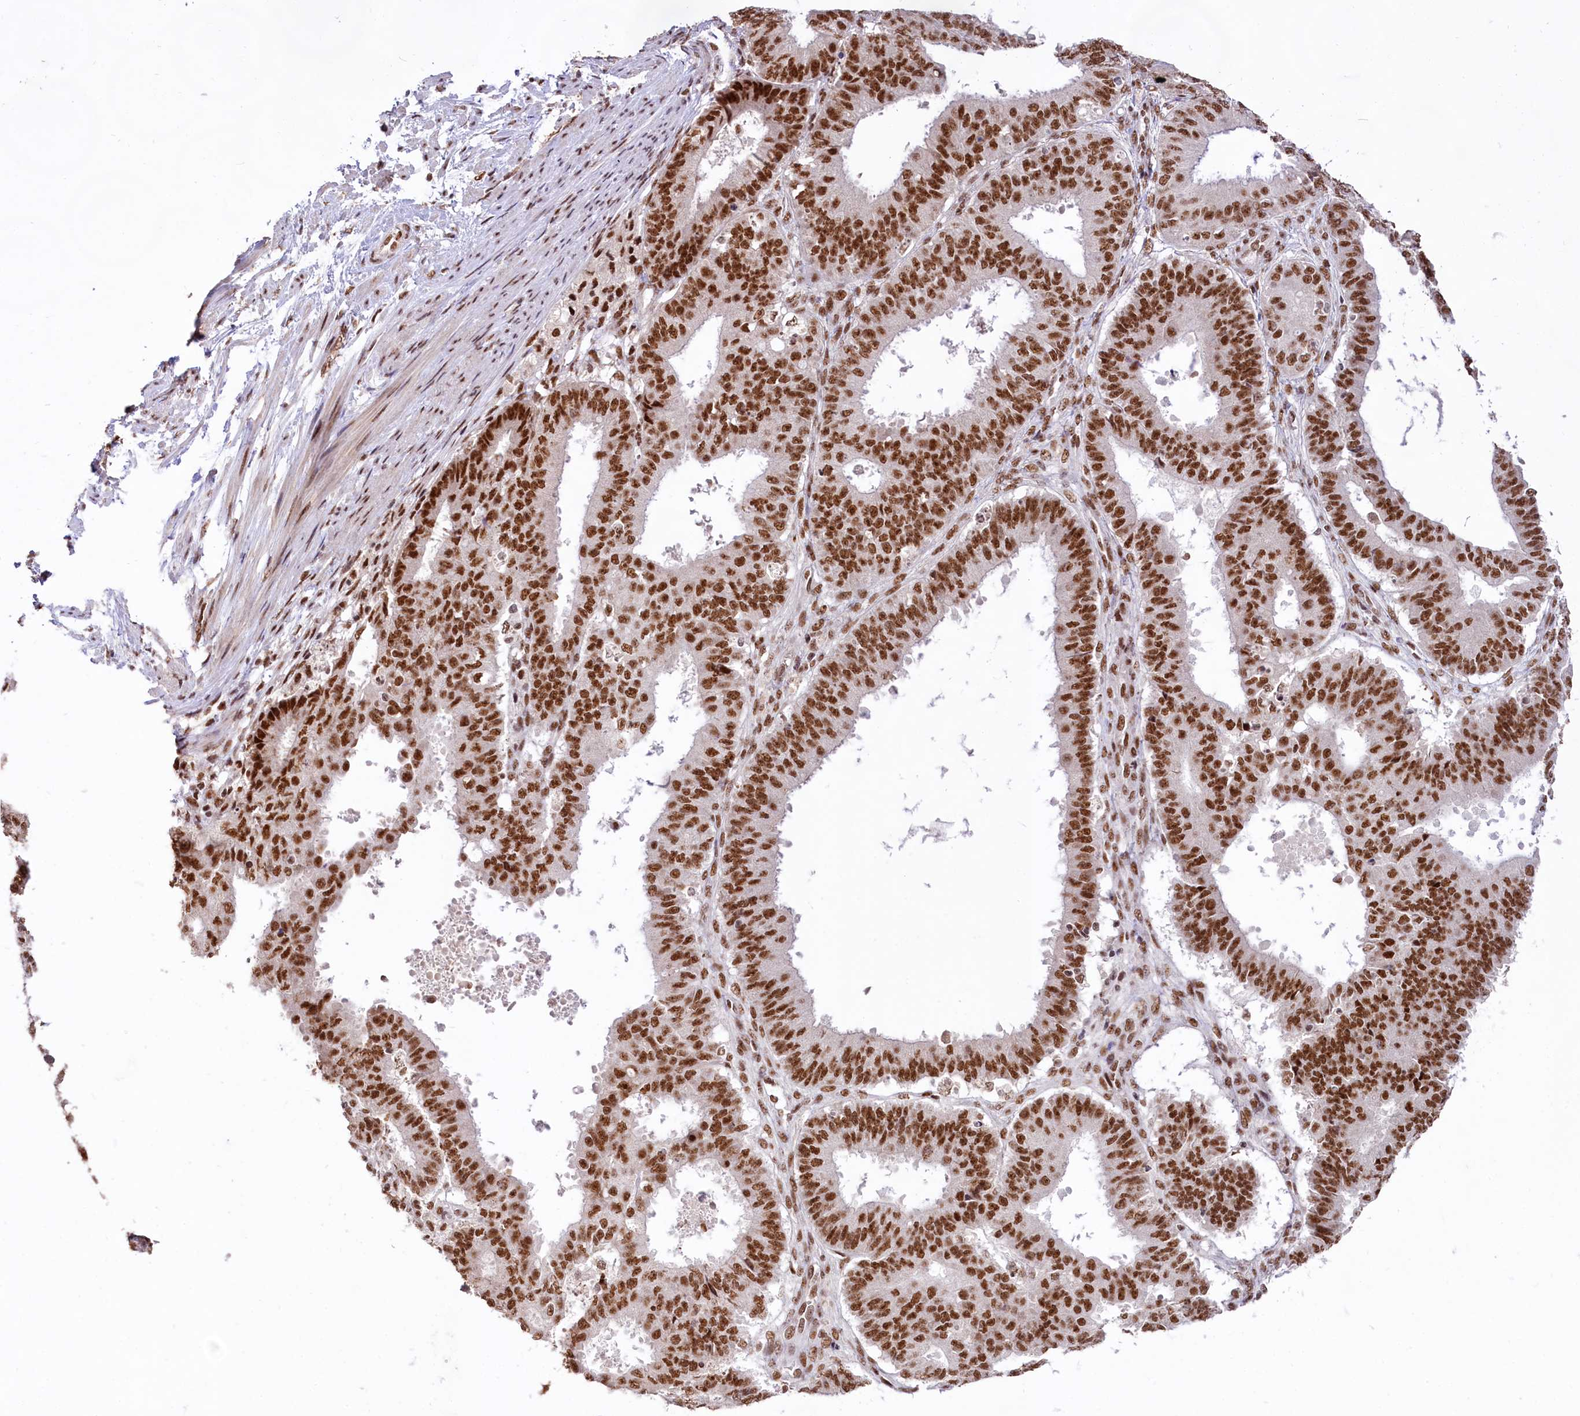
{"staining": {"intensity": "strong", "quantity": ">75%", "location": "nuclear"}, "tissue": "ovarian cancer", "cell_type": "Tumor cells", "image_type": "cancer", "snomed": [{"axis": "morphology", "description": "Carcinoma, endometroid"}, {"axis": "topography", "description": "Appendix"}, {"axis": "topography", "description": "Ovary"}], "caption": "About >75% of tumor cells in human ovarian cancer (endometroid carcinoma) reveal strong nuclear protein staining as visualized by brown immunohistochemical staining.", "gene": "HIRA", "patient": {"sex": "female", "age": 42}}